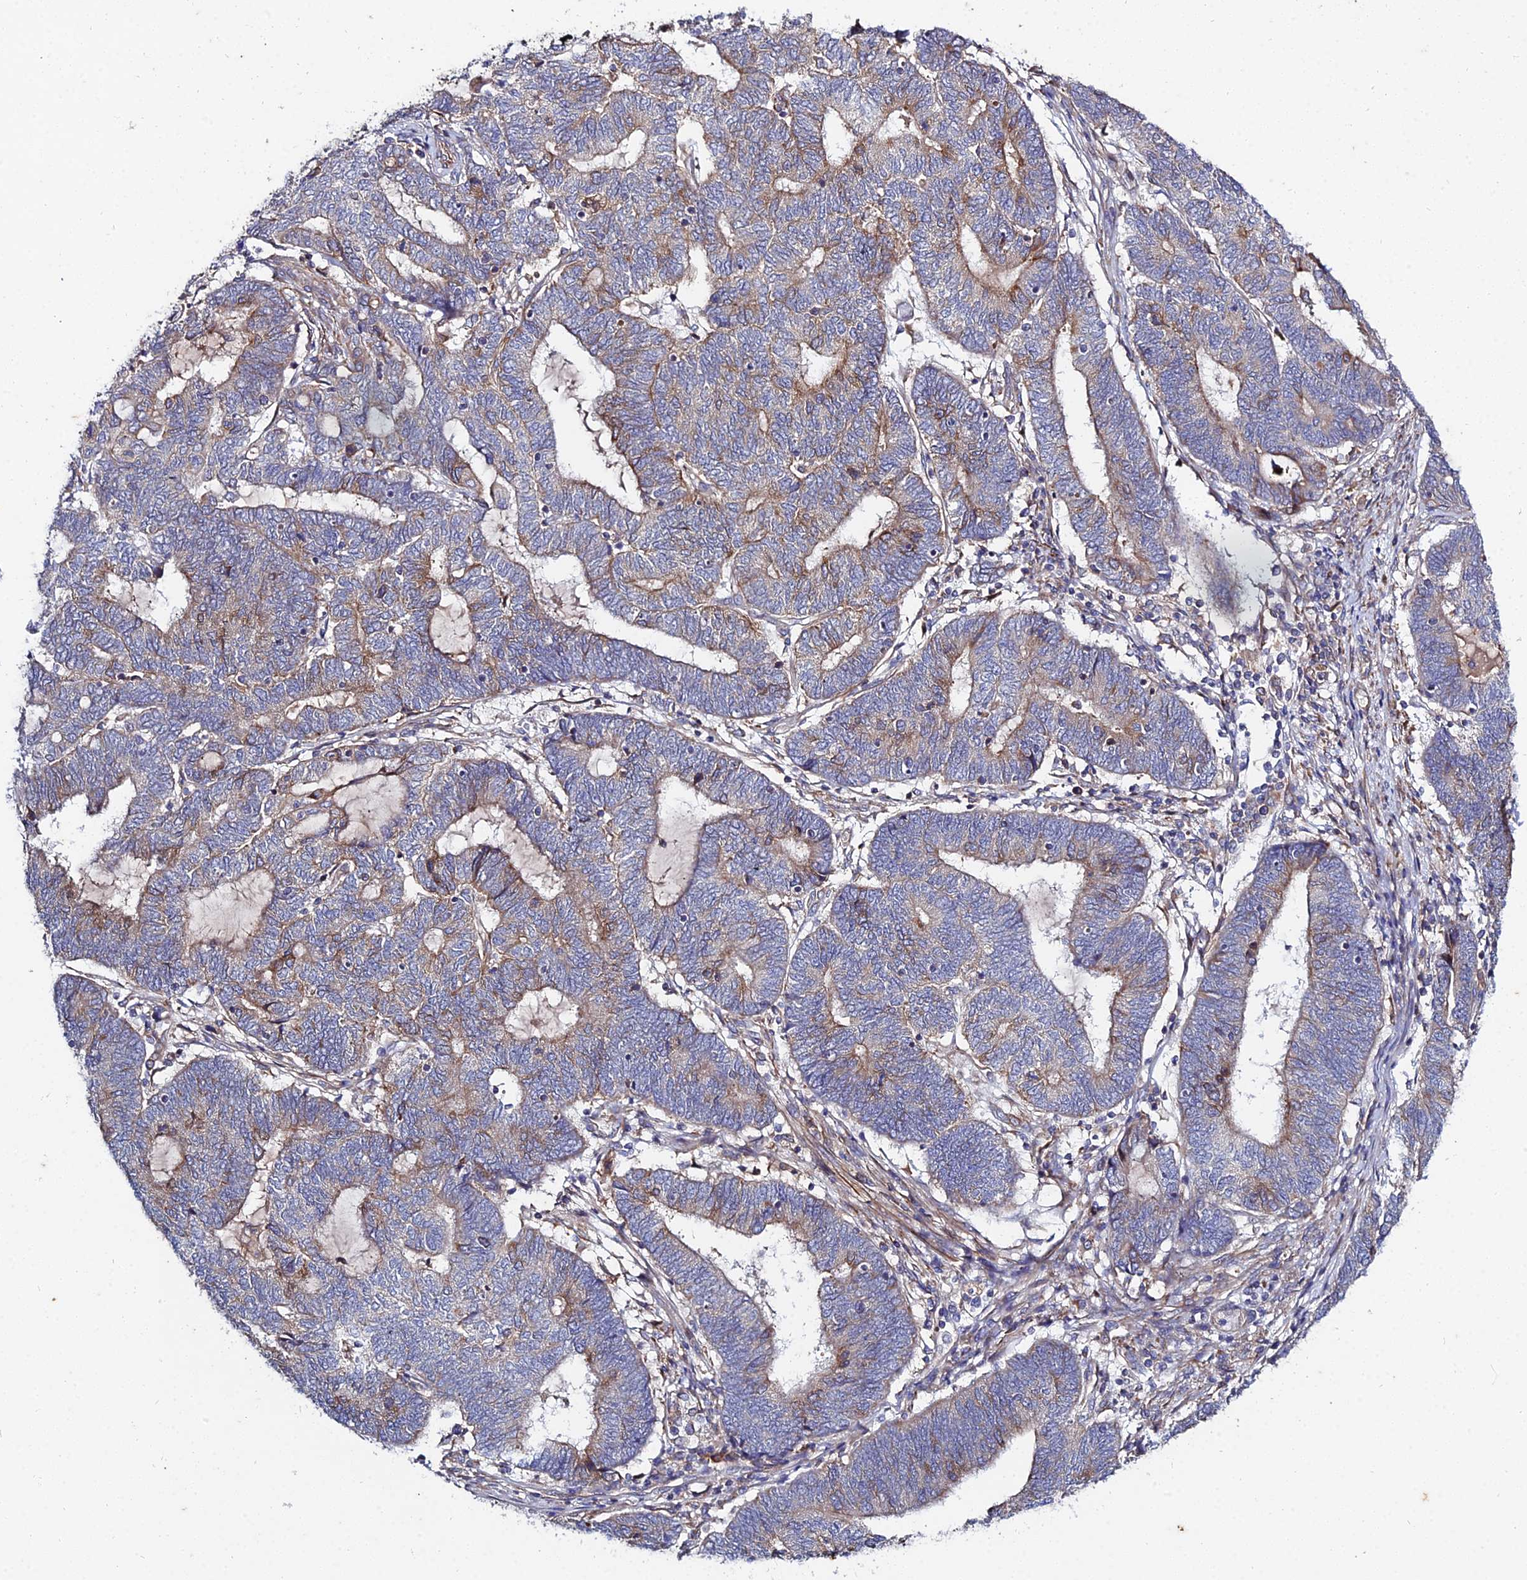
{"staining": {"intensity": "moderate", "quantity": "25%-75%", "location": "cytoplasmic/membranous"}, "tissue": "endometrial cancer", "cell_type": "Tumor cells", "image_type": "cancer", "snomed": [{"axis": "morphology", "description": "Adenocarcinoma, NOS"}, {"axis": "topography", "description": "Uterus"}, {"axis": "topography", "description": "Endometrium"}], "caption": "IHC photomicrograph of neoplastic tissue: adenocarcinoma (endometrial) stained using IHC reveals medium levels of moderate protein expression localized specifically in the cytoplasmic/membranous of tumor cells, appearing as a cytoplasmic/membranous brown color.", "gene": "ARL6IP1", "patient": {"sex": "female", "age": 70}}